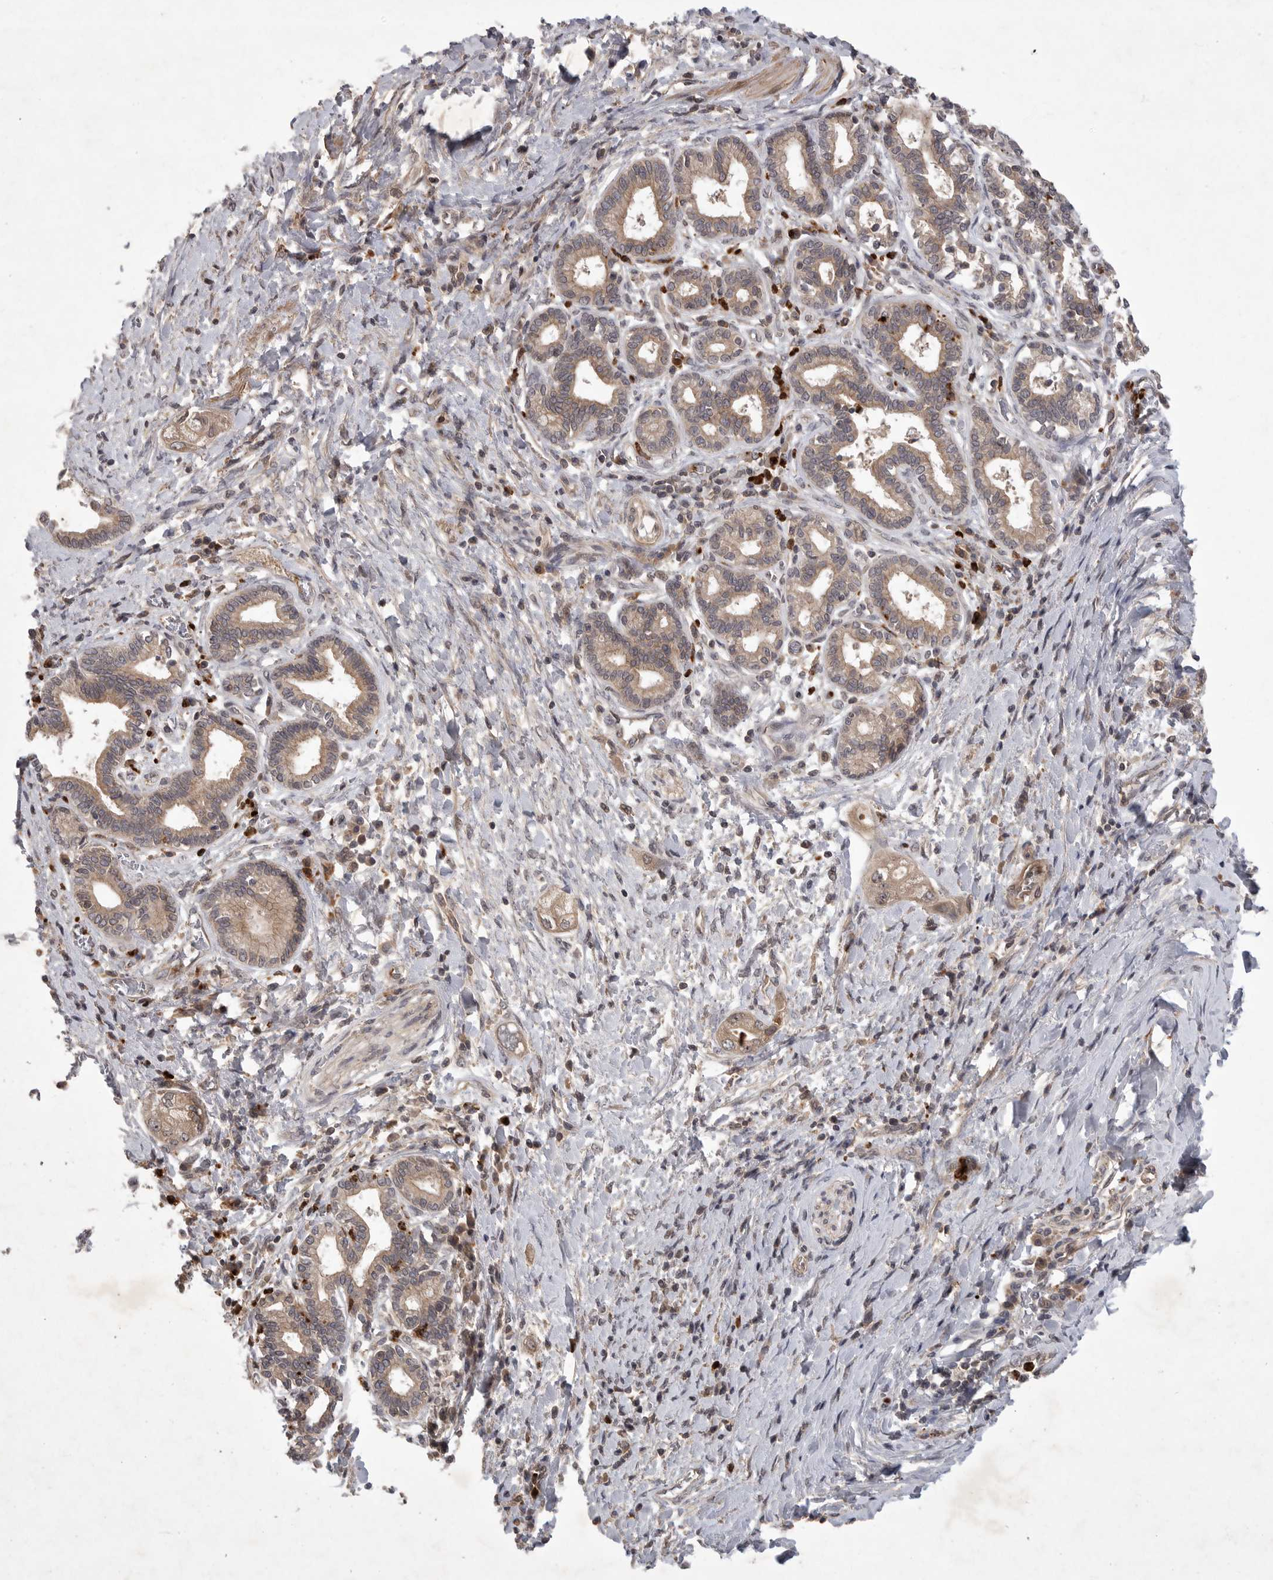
{"staining": {"intensity": "weak", "quantity": ">75%", "location": "cytoplasmic/membranous"}, "tissue": "pancreatic cancer", "cell_type": "Tumor cells", "image_type": "cancer", "snomed": [{"axis": "morphology", "description": "Adenocarcinoma, NOS"}, {"axis": "topography", "description": "Pancreas"}], "caption": "IHC photomicrograph of human adenocarcinoma (pancreatic) stained for a protein (brown), which displays low levels of weak cytoplasmic/membranous expression in about >75% of tumor cells.", "gene": "UBE3D", "patient": {"sex": "male", "age": 58}}